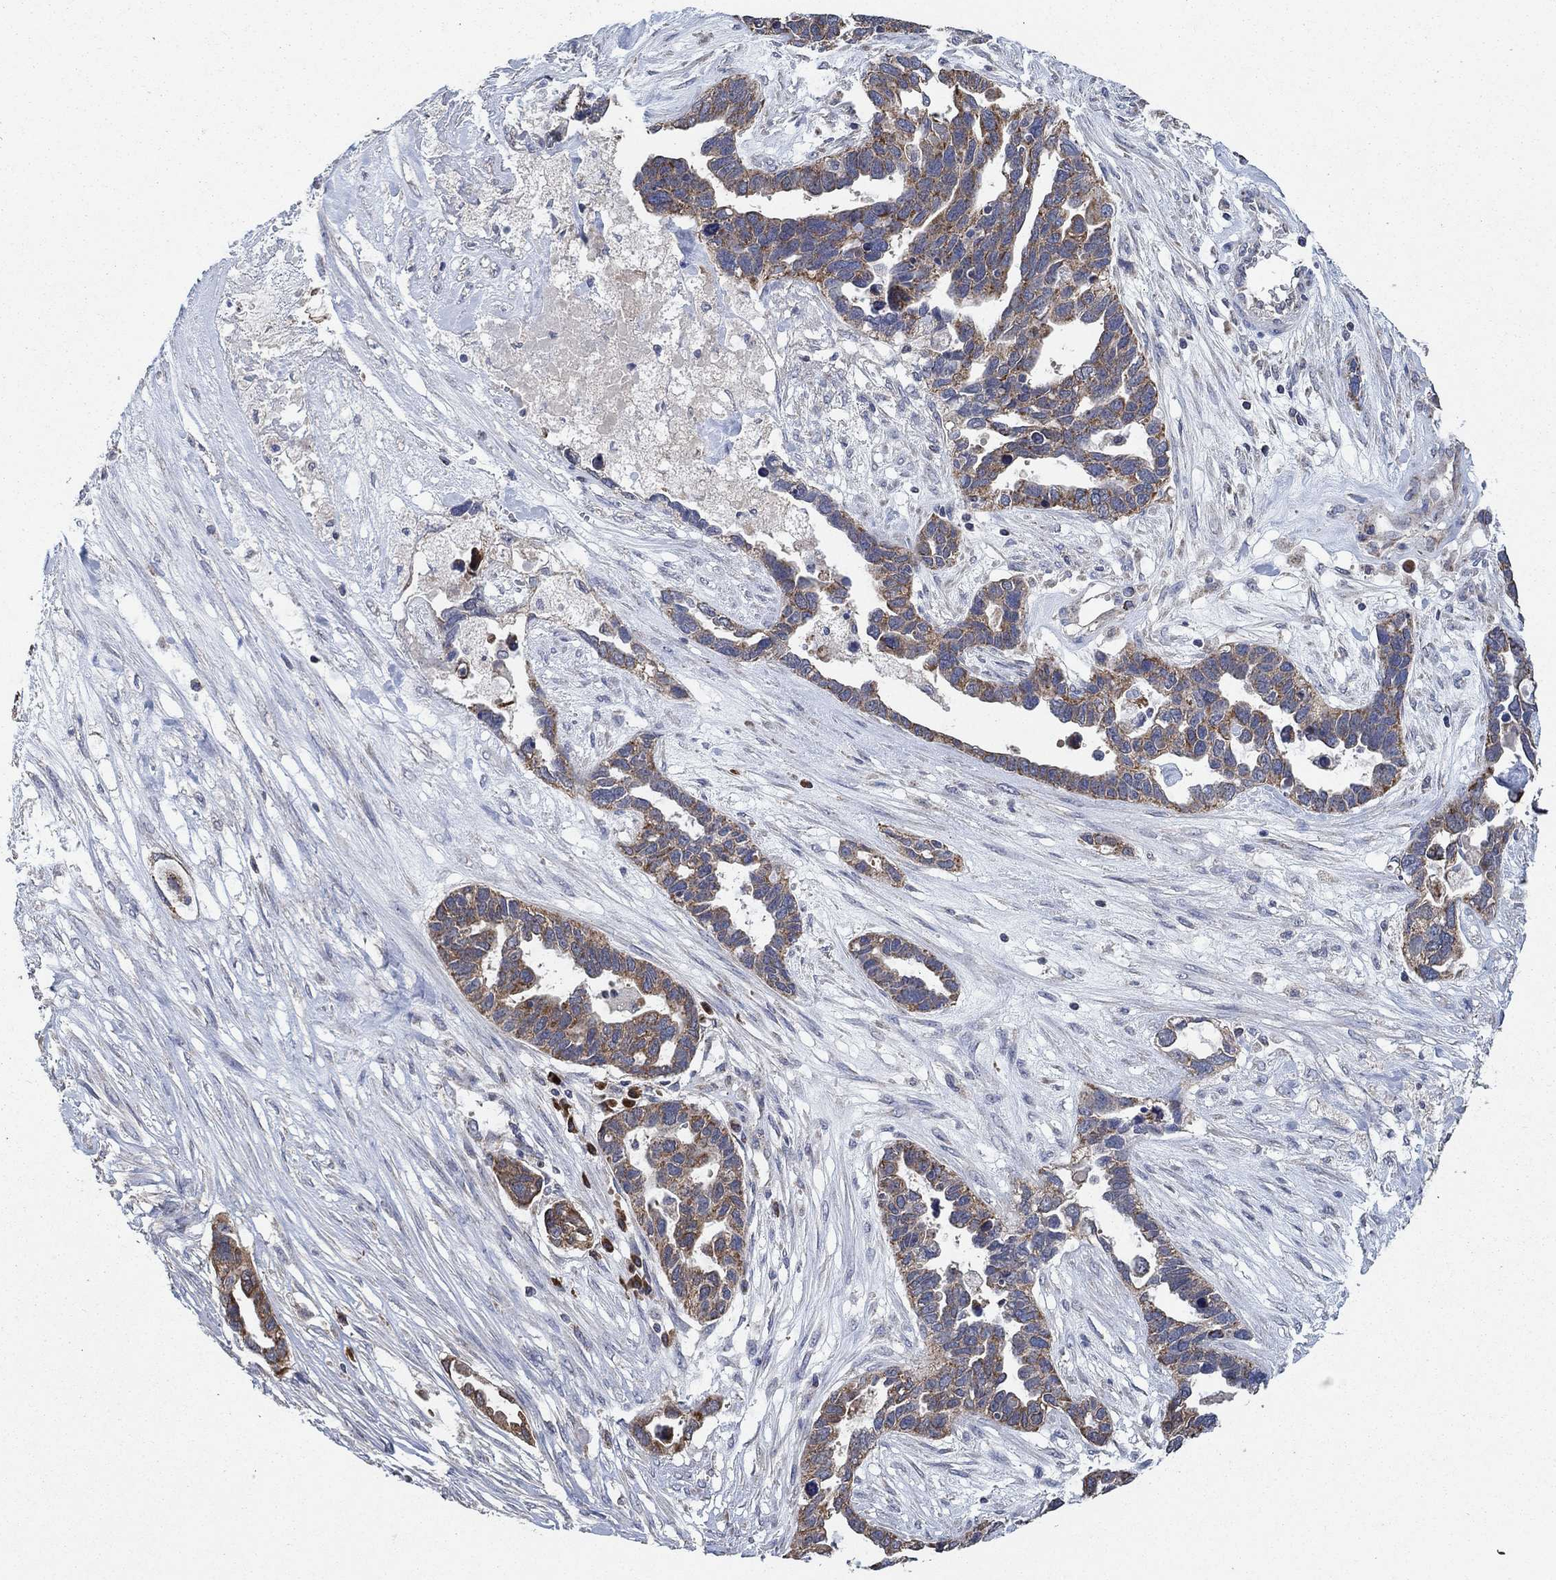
{"staining": {"intensity": "moderate", "quantity": ">75%", "location": "cytoplasmic/membranous"}, "tissue": "ovarian cancer", "cell_type": "Tumor cells", "image_type": "cancer", "snomed": [{"axis": "morphology", "description": "Cystadenocarcinoma, serous, NOS"}, {"axis": "topography", "description": "Ovary"}], "caption": "The image reveals immunohistochemical staining of serous cystadenocarcinoma (ovarian). There is moderate cytoplasmic/membranous expression is identified in approximately >75% of tumor cells. (DAB (3,3'-diaminobenzidine) IHC, brown staining for protein, blue staining for nuclei).", "gene": "HID1", "patient": {"sex": "female", "age": 54}}